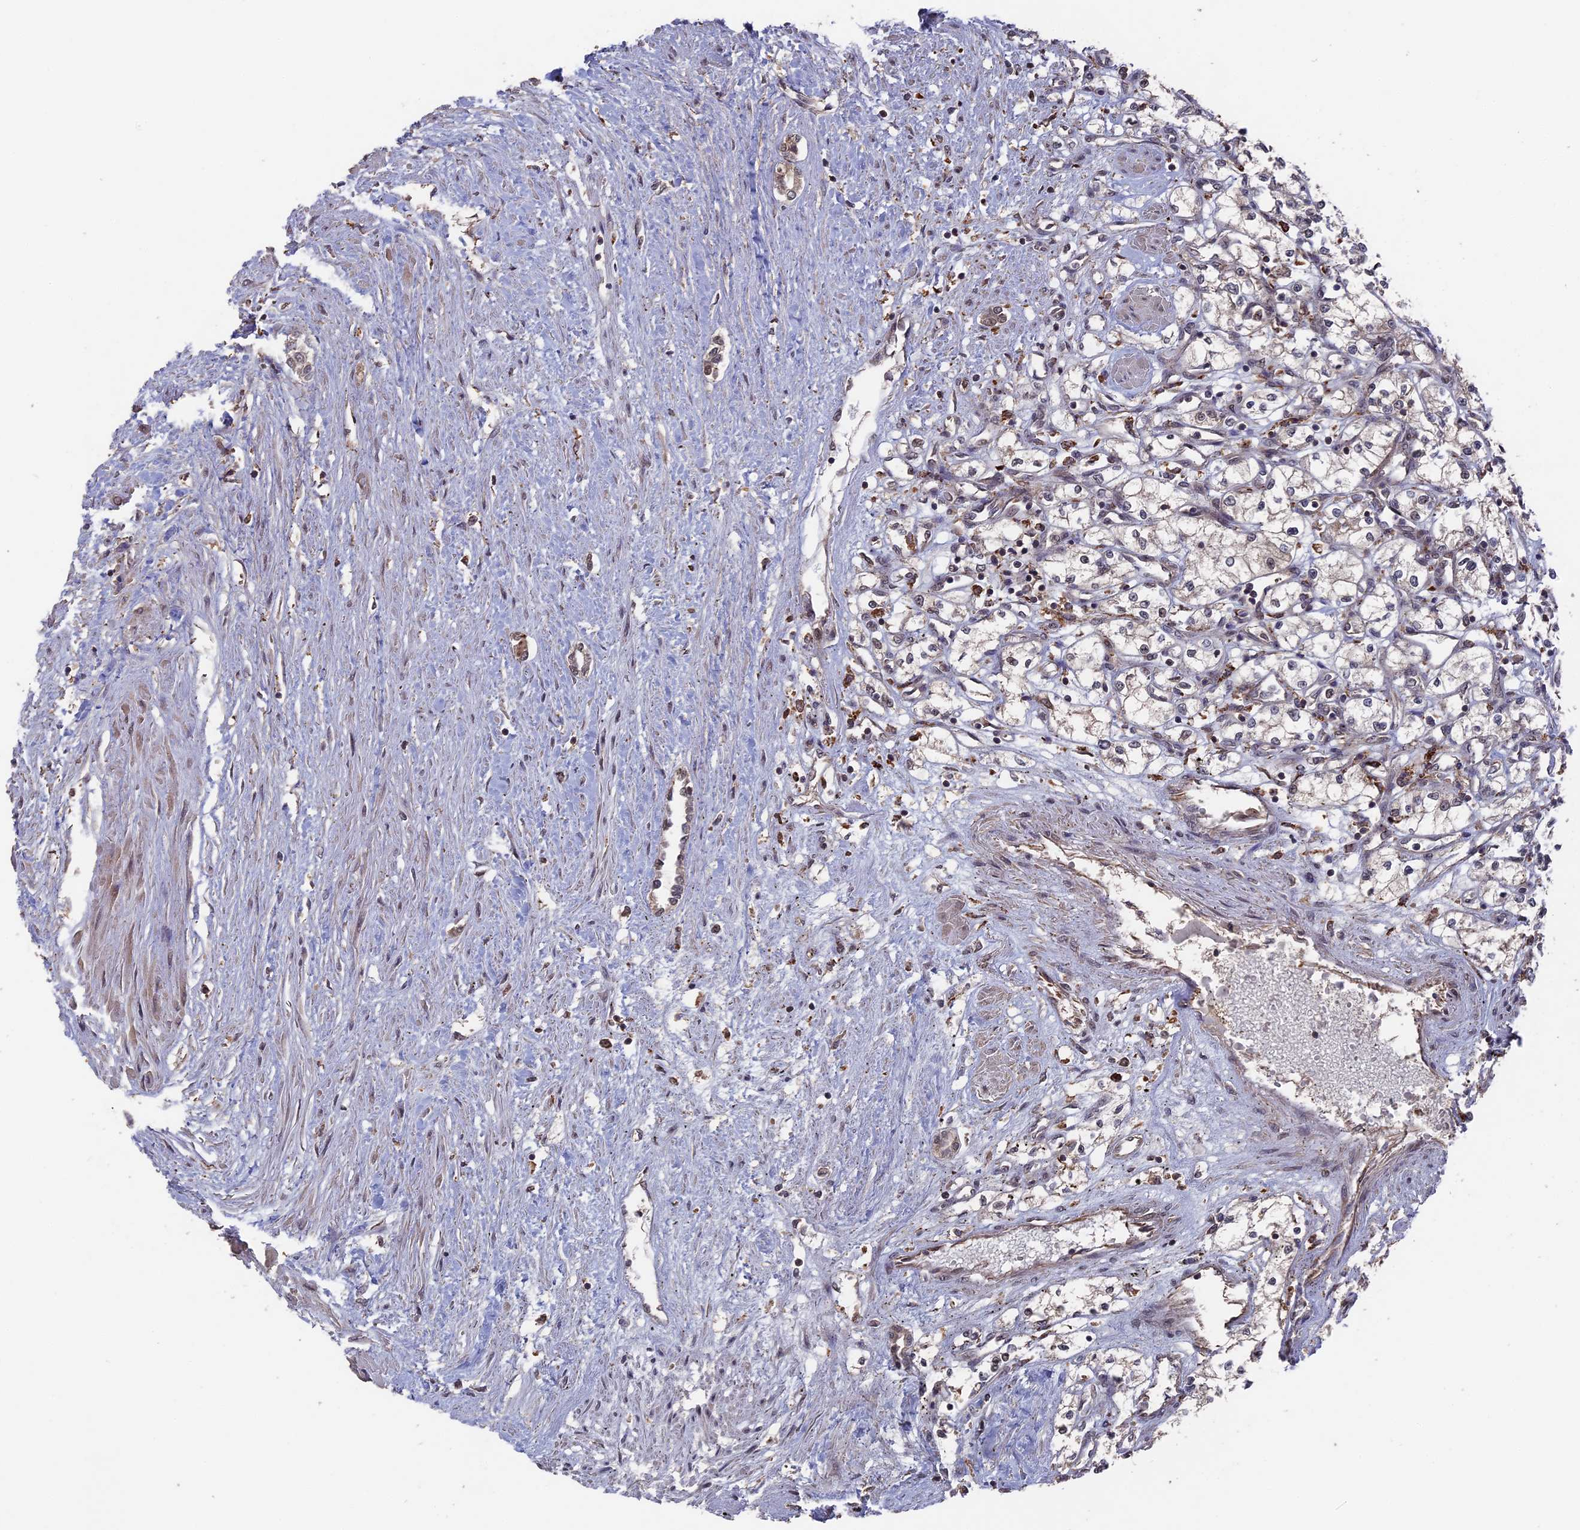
{"staining": {"intensity": "weak", "quantity": "<25%", "location": "cytoplasmic/membranous"}, "tissue": "renal cancer", "cell_type": "Tumor cells", "image_type": "cancer", "snomed": [{"axis": "morphology", "description": "Adenocarcinoma, NOS"}, {"axis": "topography", "description": "Kidney"}], "caption": "The photomicrograph demonstrates no staining of tumor cells in renal cancer (adenocarcinoma). (DAB (3,3'-diaminobenzidine) IHC with hematoxylin counter stain).", "gene": "TELO2", "patient": {"sex": "male", "age": 59}}